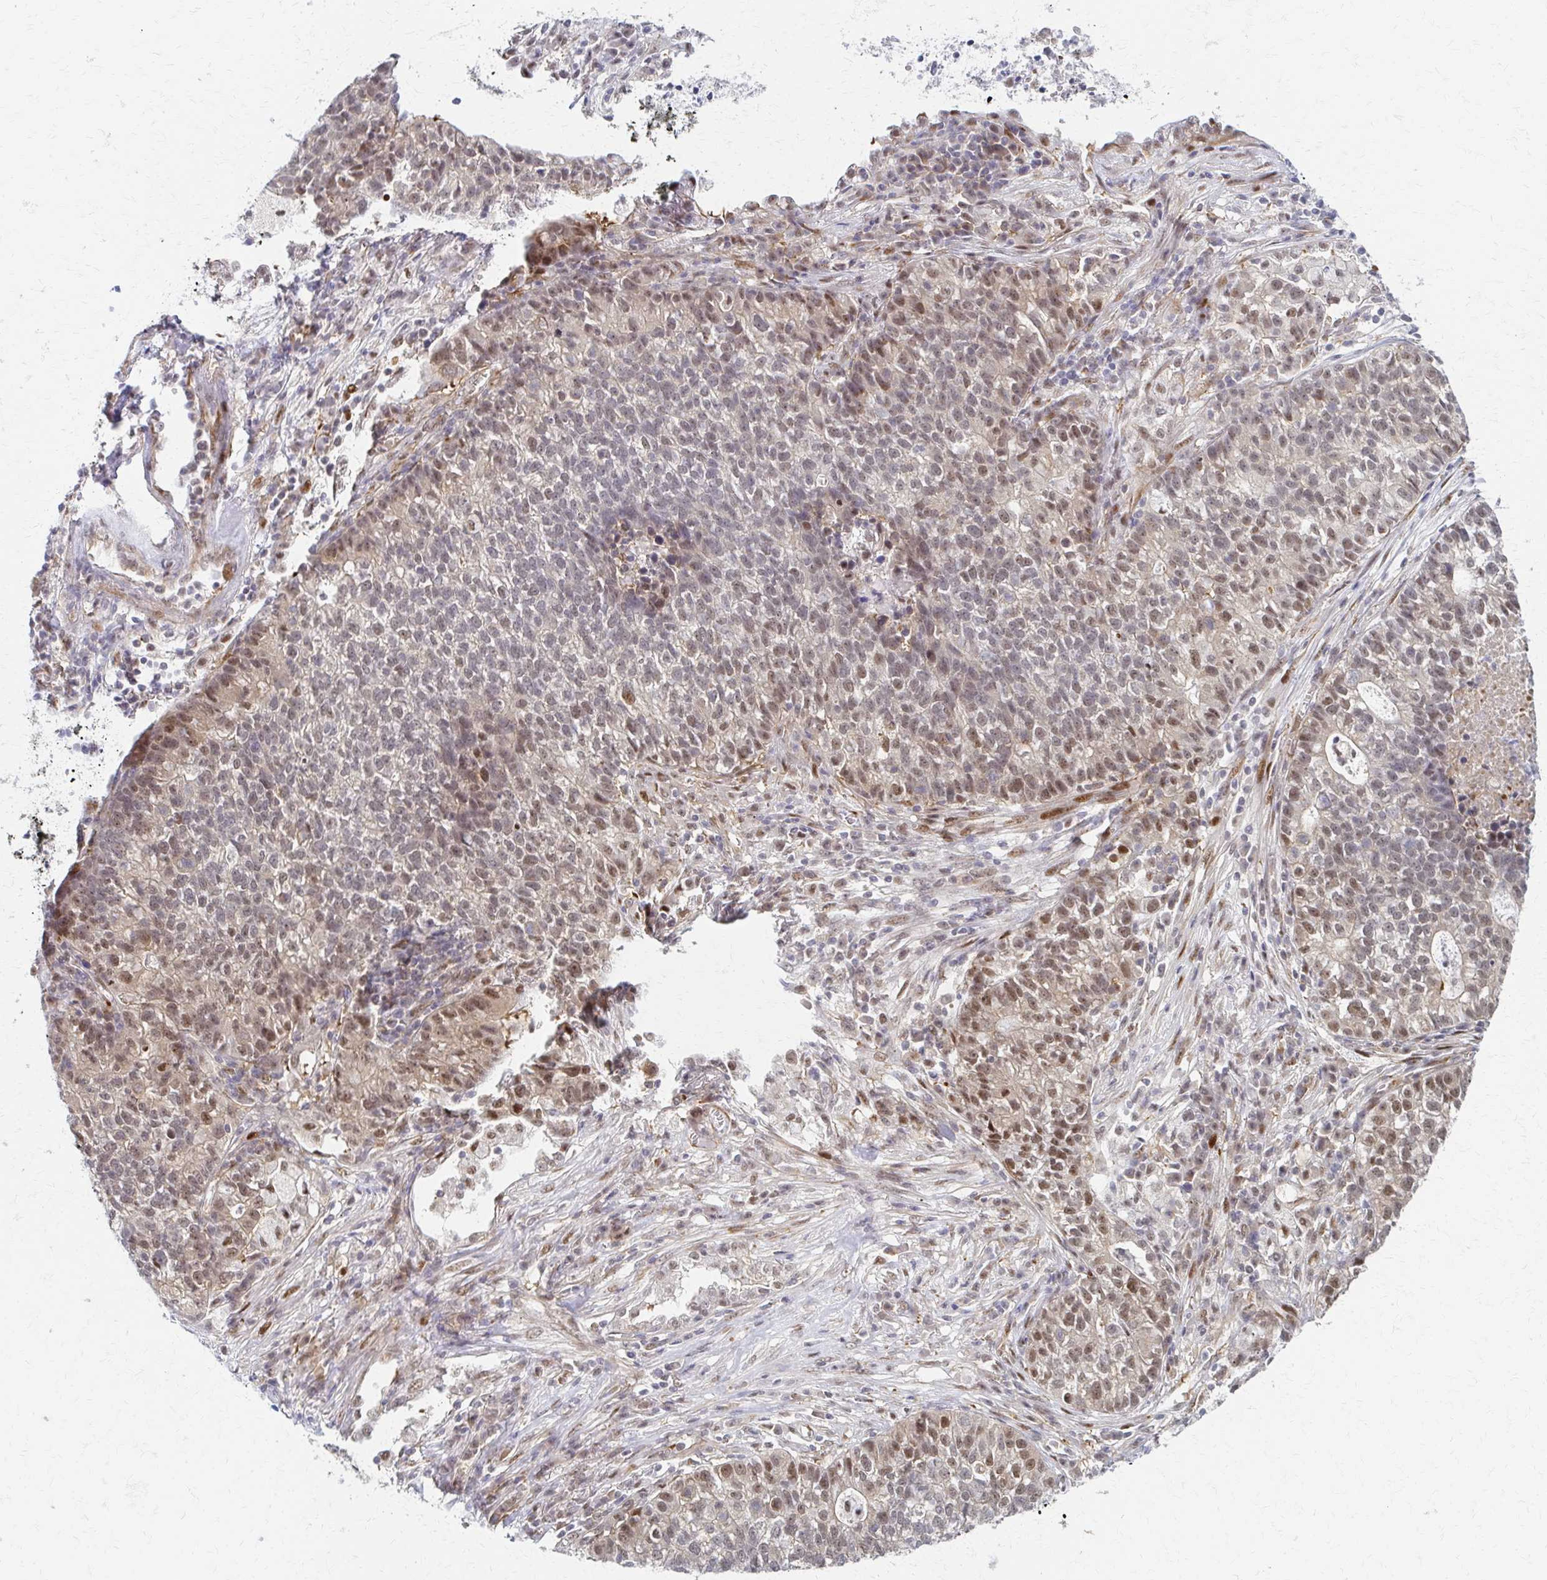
{"staining": {"intensity": "moderate", "quantity": "25%-75%", "location": "nuclear"}, "tissue": "lung cancer", "cell_type": "Tumor cells", "image_type": "cancer", "snomed": [{"axis": "morphology", "description": "Adenocarcinoma, NOS"}, {"axis": "topography", "description": "Lung"}], "caption": "Lung cancer (adenocarcinoma) tissue demonstrates moderate nuclear positivity in approximately 25%-75% of tumor cells Using DAB (3,3'-diaminobenzidine) (brown) and hematoxylin (blue) stains, captured at high magnification using brightfield microscopy.", "gene": "PSMD7", "patient": {"sex": "male", "age": 57}}